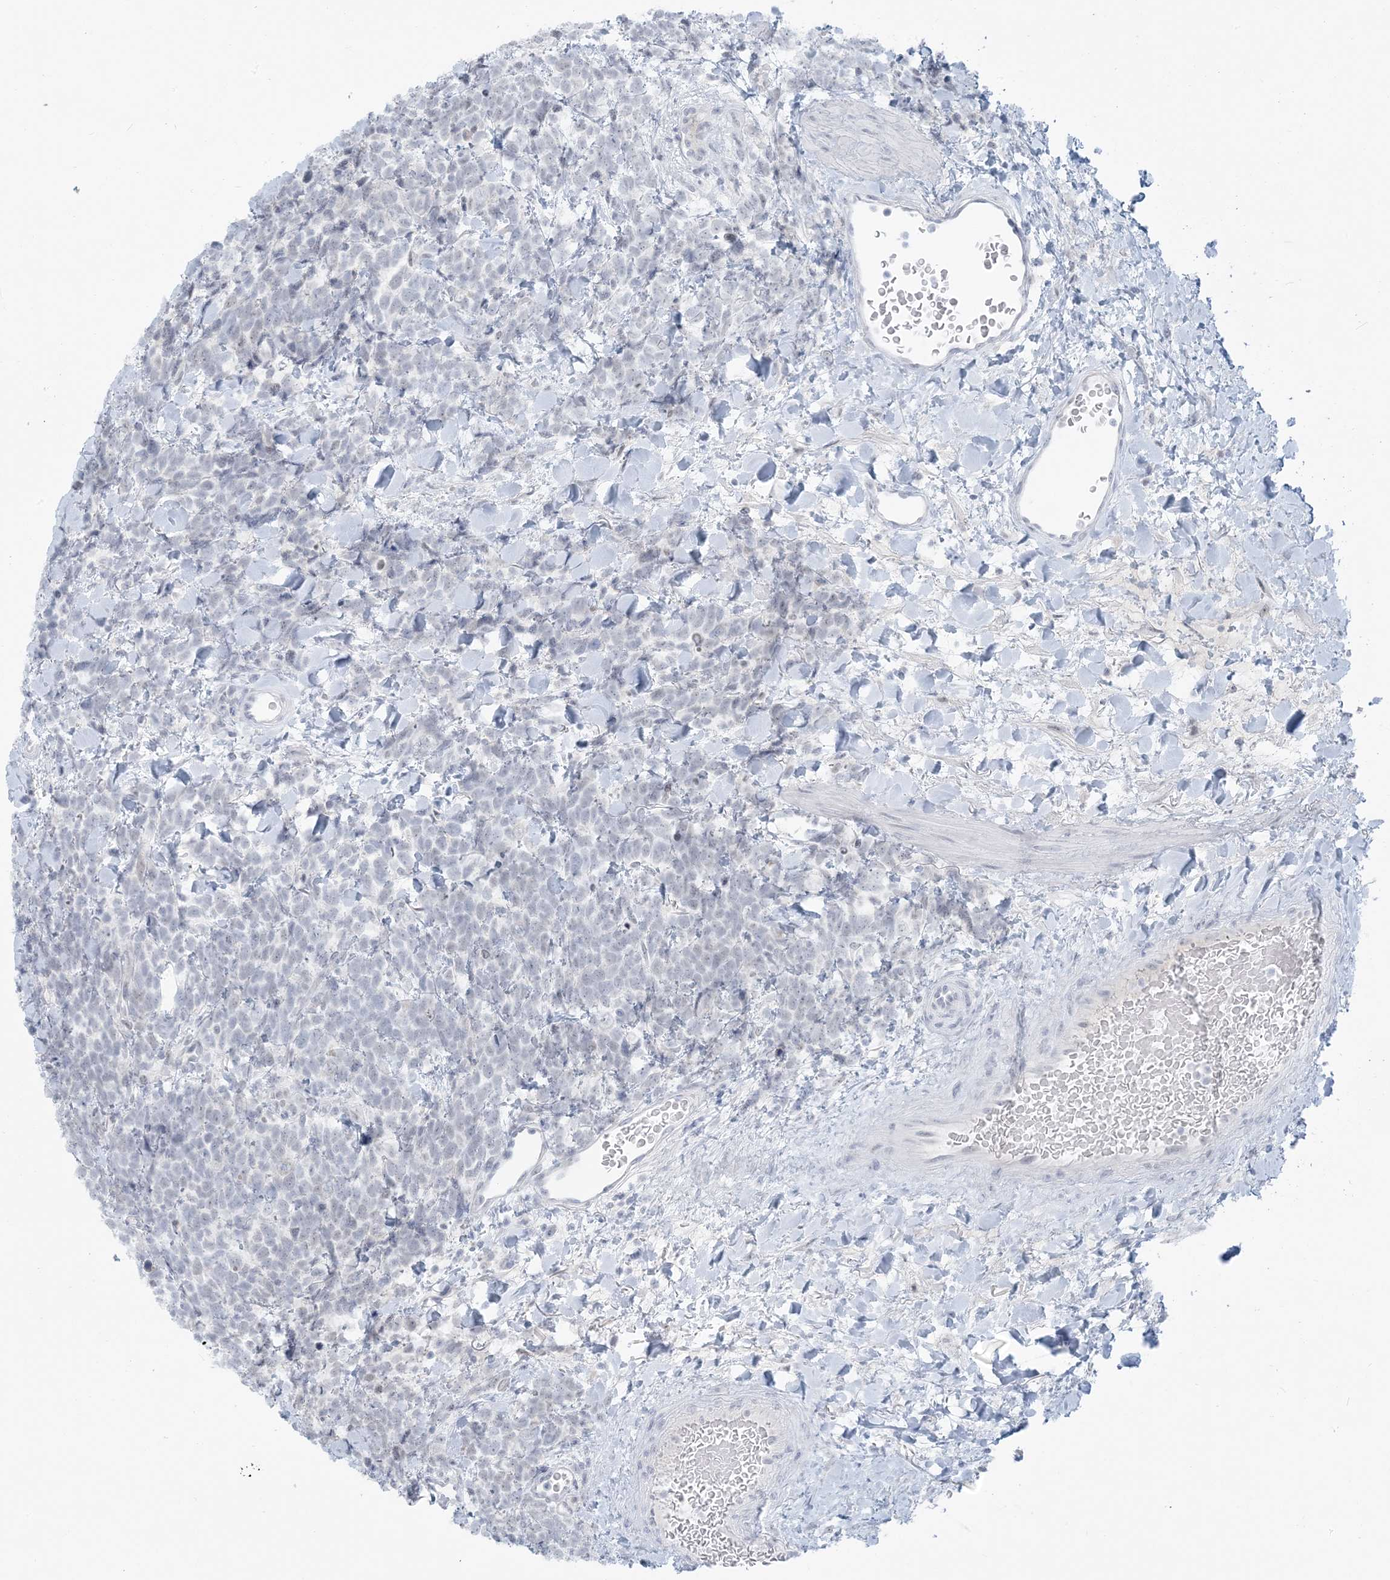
{"staining": {"intensity": "negative", "quantity": "none", "location": "none"}, "tissue": "urothelial cancer", "cell_type": "Tumor cells", "image_type": "cancer", "snomed": [{"axis": "morphology", "description": "Urothelial carcinoma, High grade"}, {"axis": "topography", "description": "Urinary bladder"}], "caption": "Human urothelial cancer stained for a protein using immunohistochemistry demonstrates no expression in tumor cells.", "gene": "SCML1", "patient": {"sex": "female", "age": 82}}